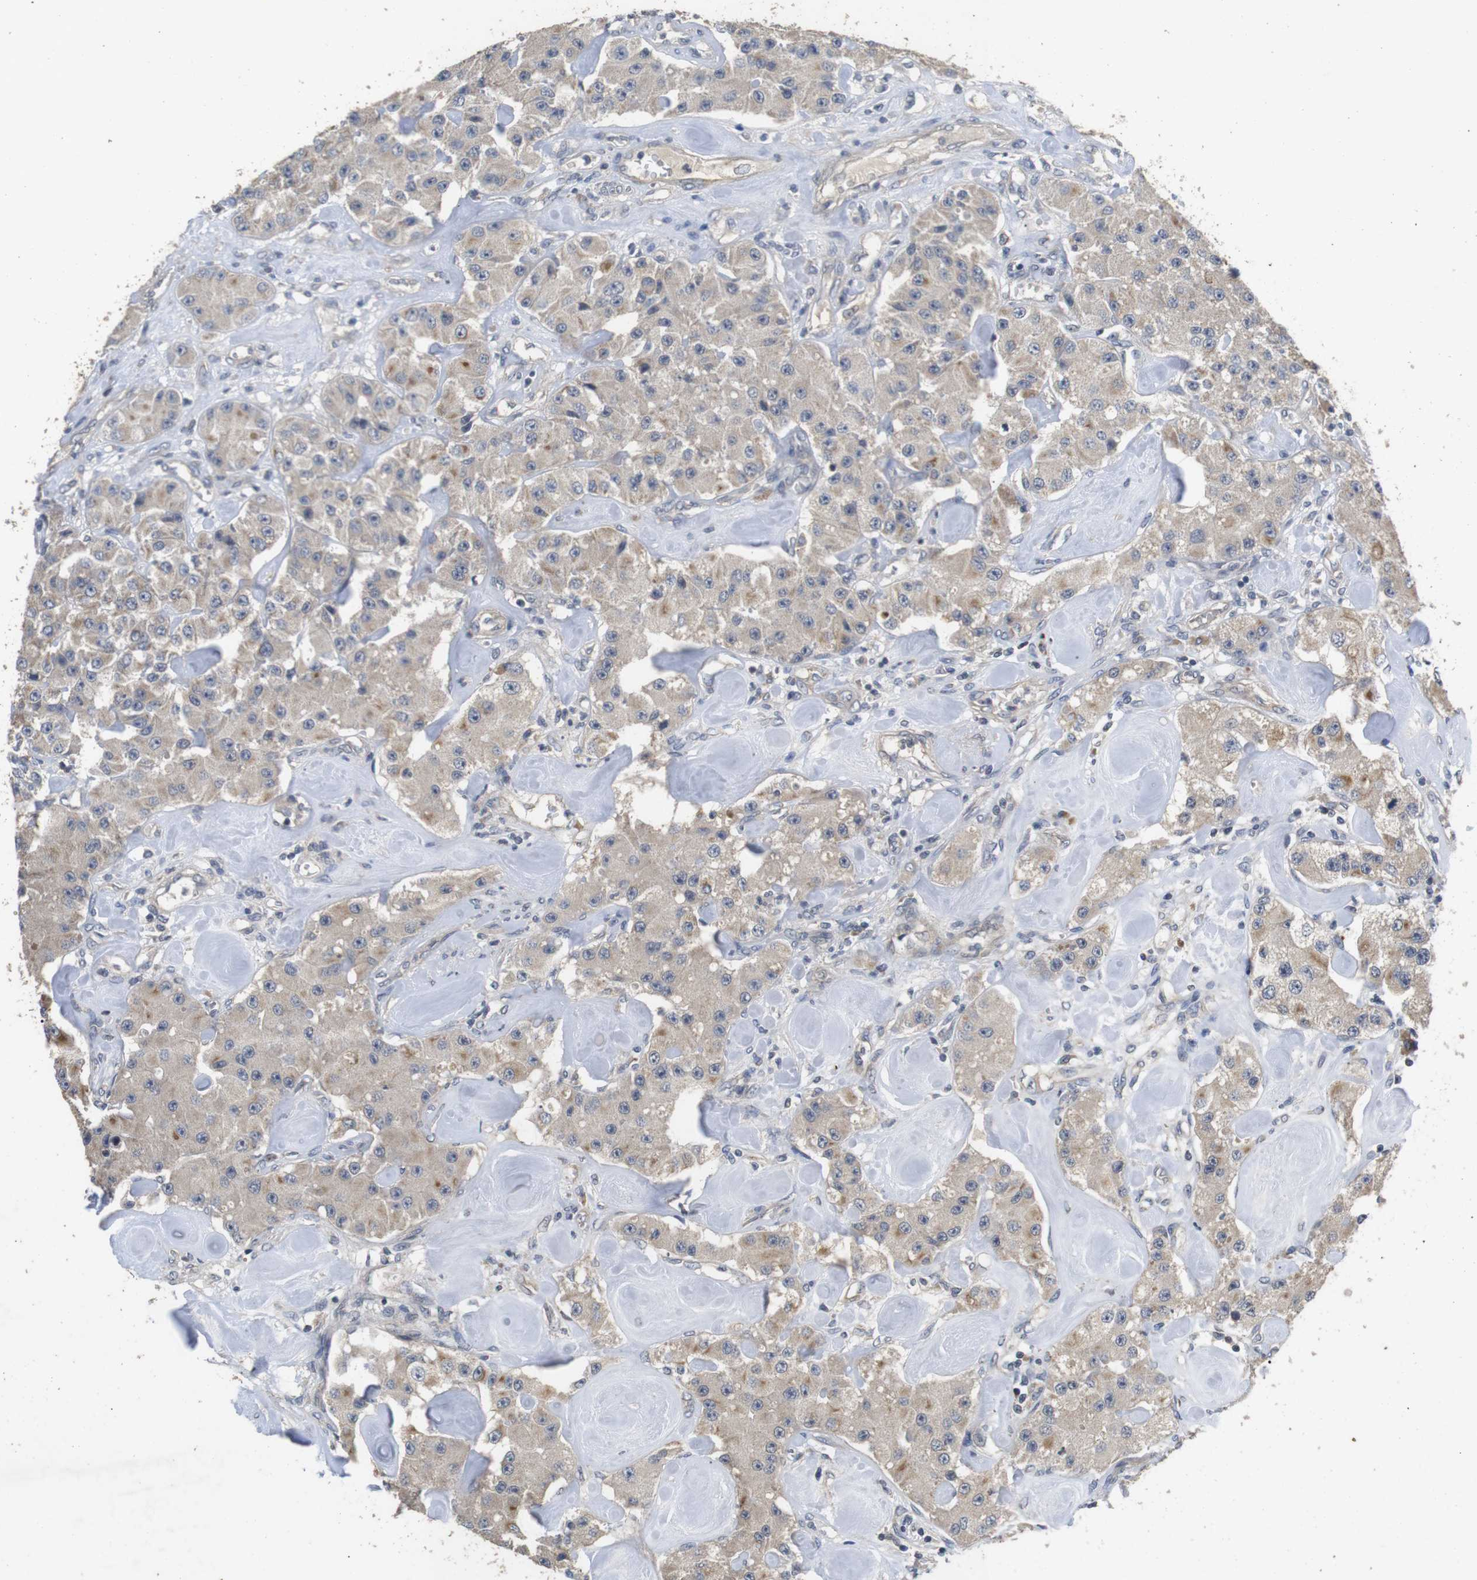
{"staining": {"intensity": "weak", "quantity": ">75%", "location": "cytoplasmic/membranous"}, "tissue": "carcinoid", "cell_type": "Tumor cells", "image_type": "cancer", "snomed": [{"axis": "morphology", "description": "Carcinoid, malignant, NOS"}, {"axis": "topography", "description": "Pancreas"}], "caption": "This is an image of immunohistochemistry staining of carcinoid (malignant), which shows weak positivity in the cytoplasmic/membranous of tumor cells.", "gene": "ADGRL3", "patient": {"sex": "male", "age": 41}}